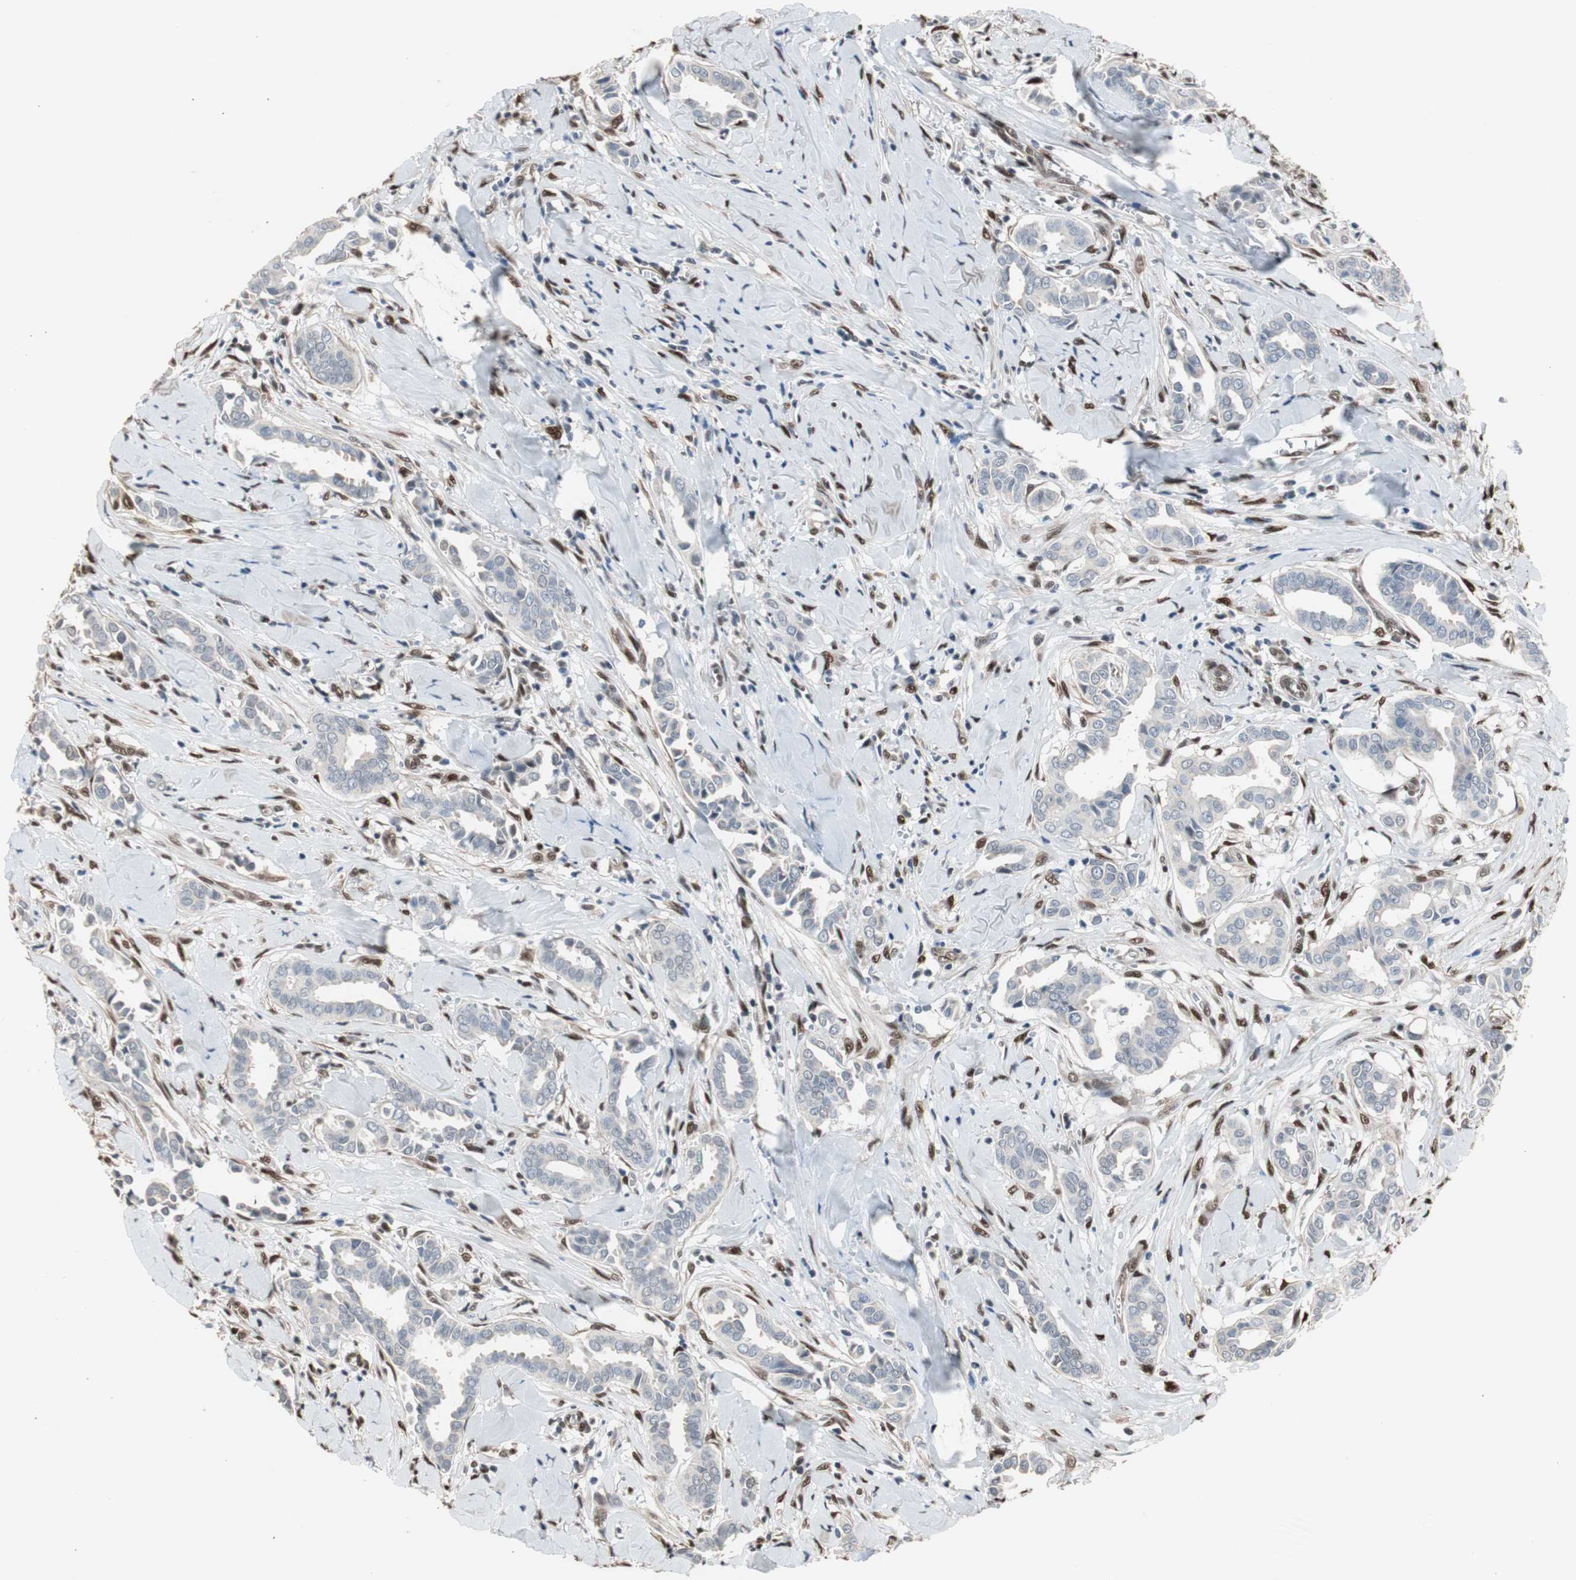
{"staining": {"intensity": "negative", "quantity": "none", "location": "none"}, "tissue": "head and neck cancer", "cell_type": "Tumor cells", "image_type": "cancer", "snomed": [{"axis": "morphology", "description": "Adenocarcinoma, NOS"}, {"axis": "topography", "description": "Salivary gland"}, {"axis": "topography", "description": "Head-Neck"}], "caption": "Tumor cells are negative for brown protein staining in head and neck adenocarcinoma. Nuclei are stained in blue.", "gene": "PML", "patient": {"sex": "female", "age": 59}}